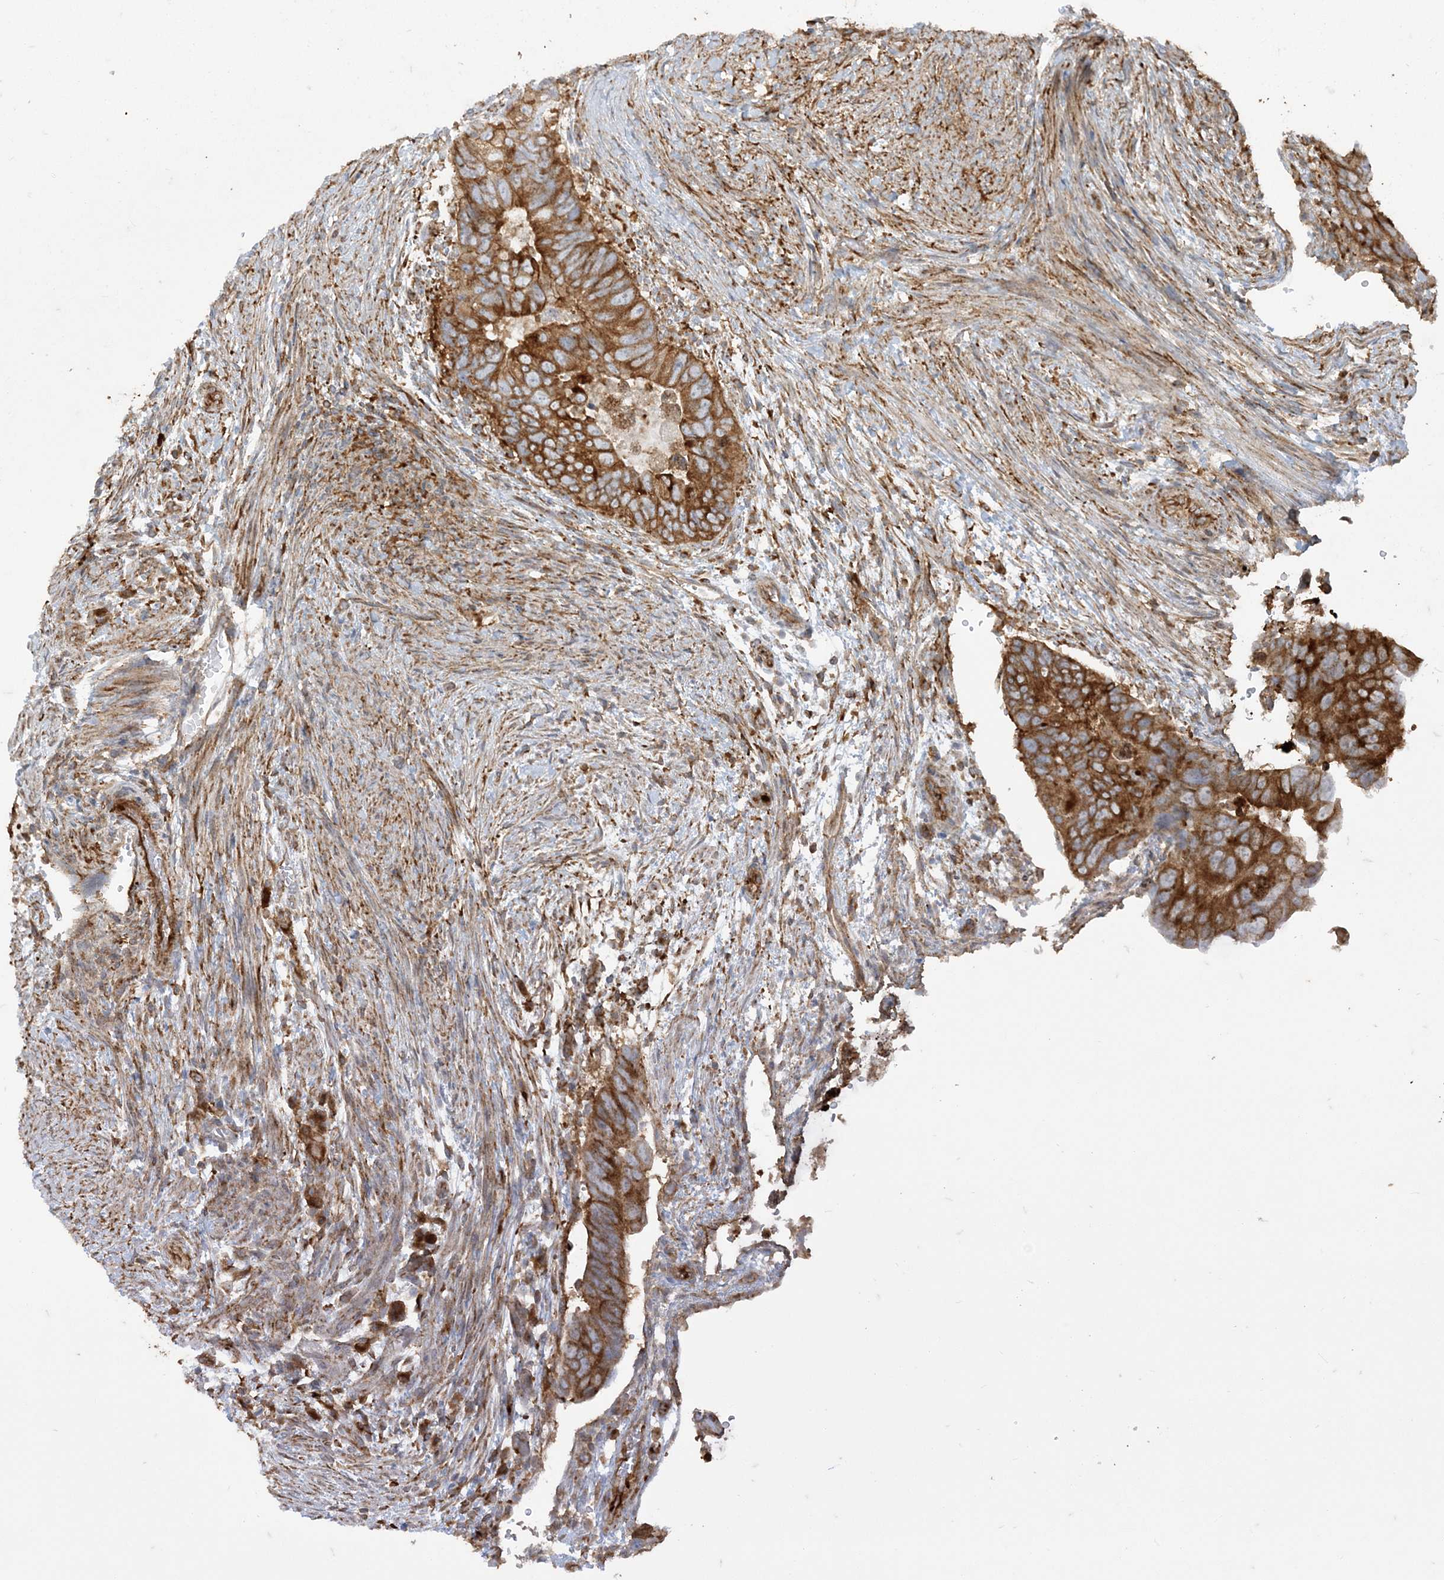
{"staining": {"intensity": "moderate", "quantity": ">75%", "location": "cytoplasmic/membranous"}, "tissue": "colorectal cancer", "cell_type": "Tumor cells", "image_type": "cancer", "snomed": [{"axis": "morphology", "description": "Adenocarcinoma, NOS"}, {"axis": "topography", "description": "Rectum"}], "caption": "Brown immunohistochemical staining in human colorectal cancer displays moderate cytoplasmic/membranous staining in about >75% of tumor cells.", "gene": "DERL3", "patient": {"sex": "male", "age": 63}}